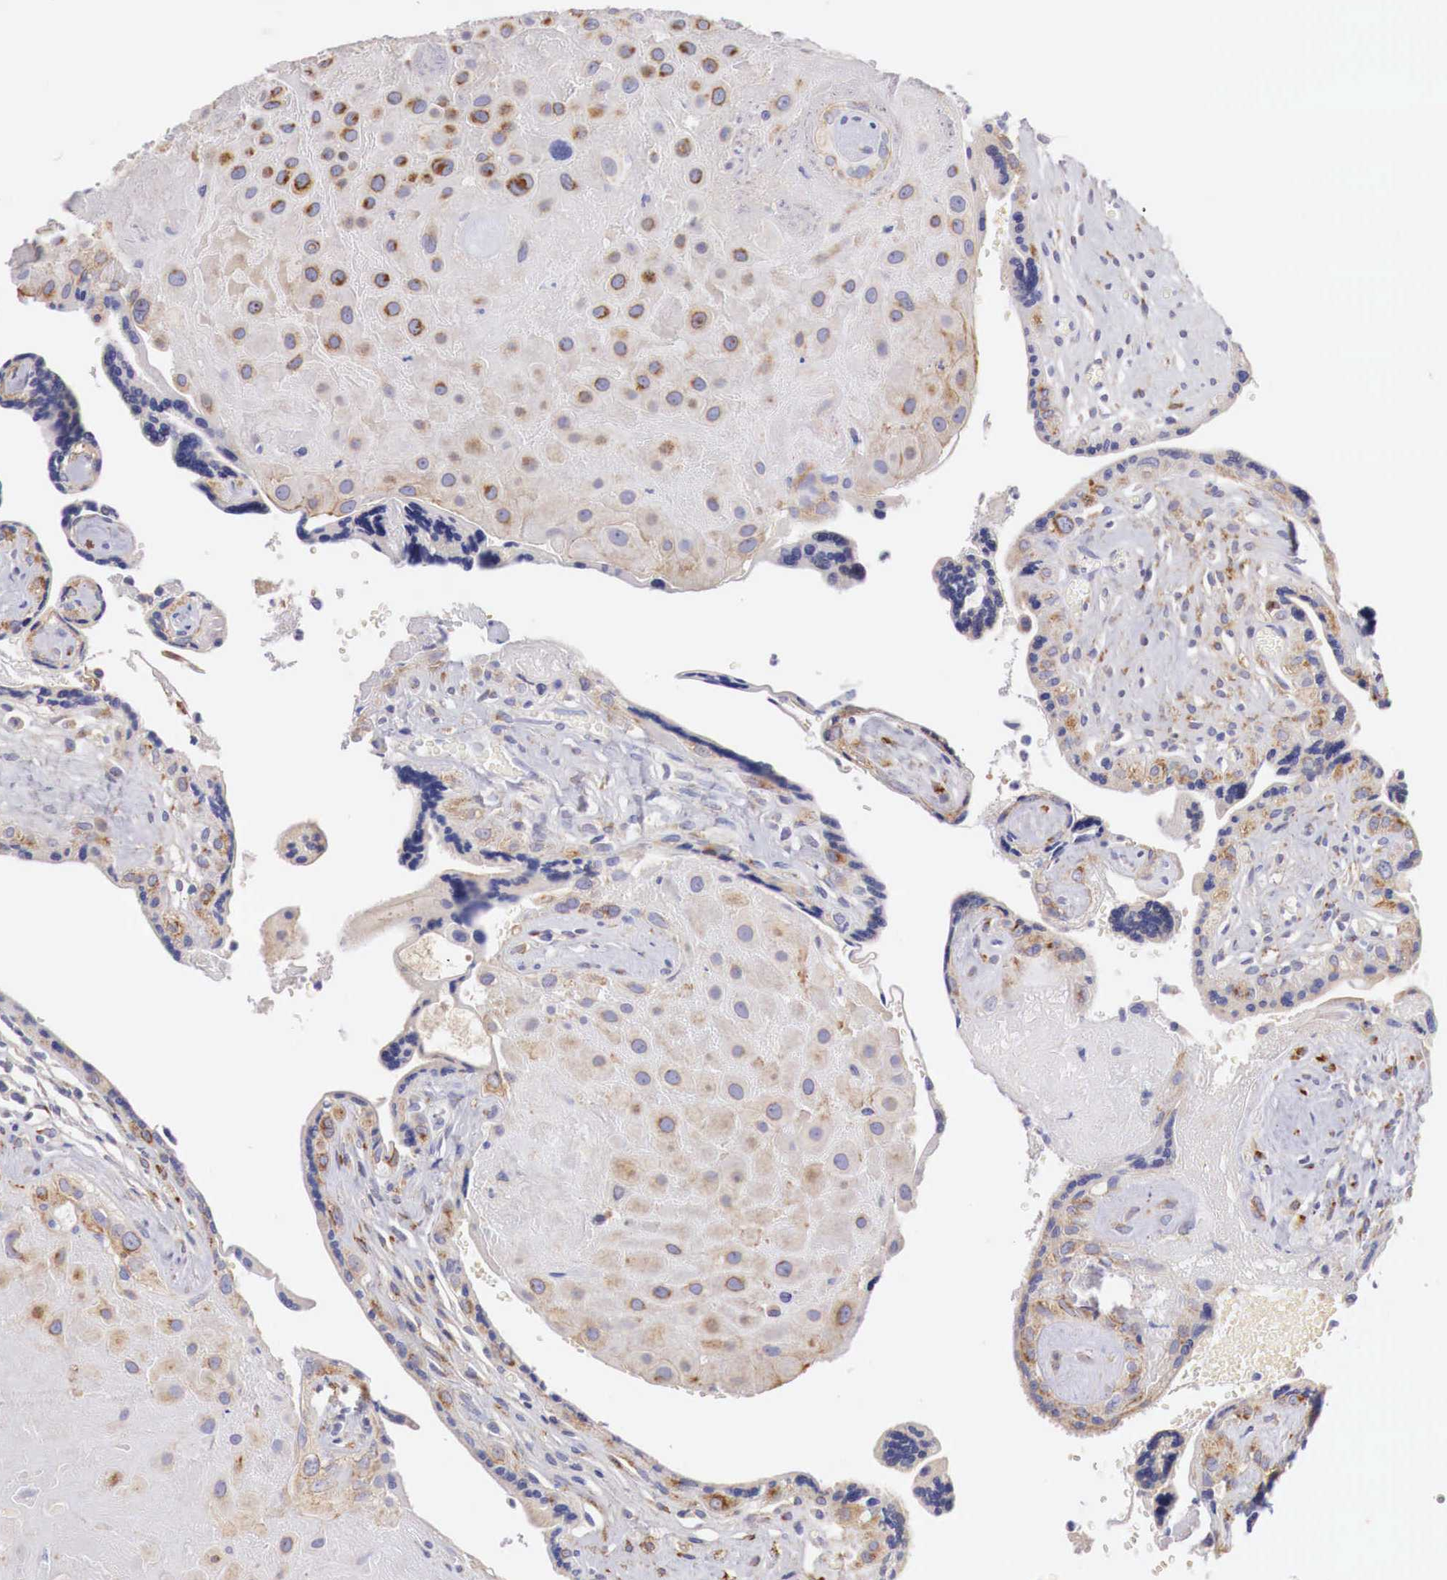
{"staining": {"intensity": "weak", "quantity": ">75%", "location": "cytoplasmic/membranous"}, "tissue": "placenta", "cell_type": "Decidual cells", "image_type": "normal", "snomed": [{"axis": "morphology", "description": "Normal tissue, NOS"}, {"axis": "topography", "description": "Placenta"}], "caption": "Immunohistochemistry (DAB (3,3'-diaminobenzidine)) staining of benign placenta shows weak cytoplasmic/membranous protein positivity in about >75% of decidual cells. The staining is performed using DAB (3,3'-diaminobenzidine) brown chromogen to label protein expression. The nuclei are counter-stained blue using hematoxylin.", "gene": "KLHDC7B", "patient": {"sex": "female", "age": 24}}